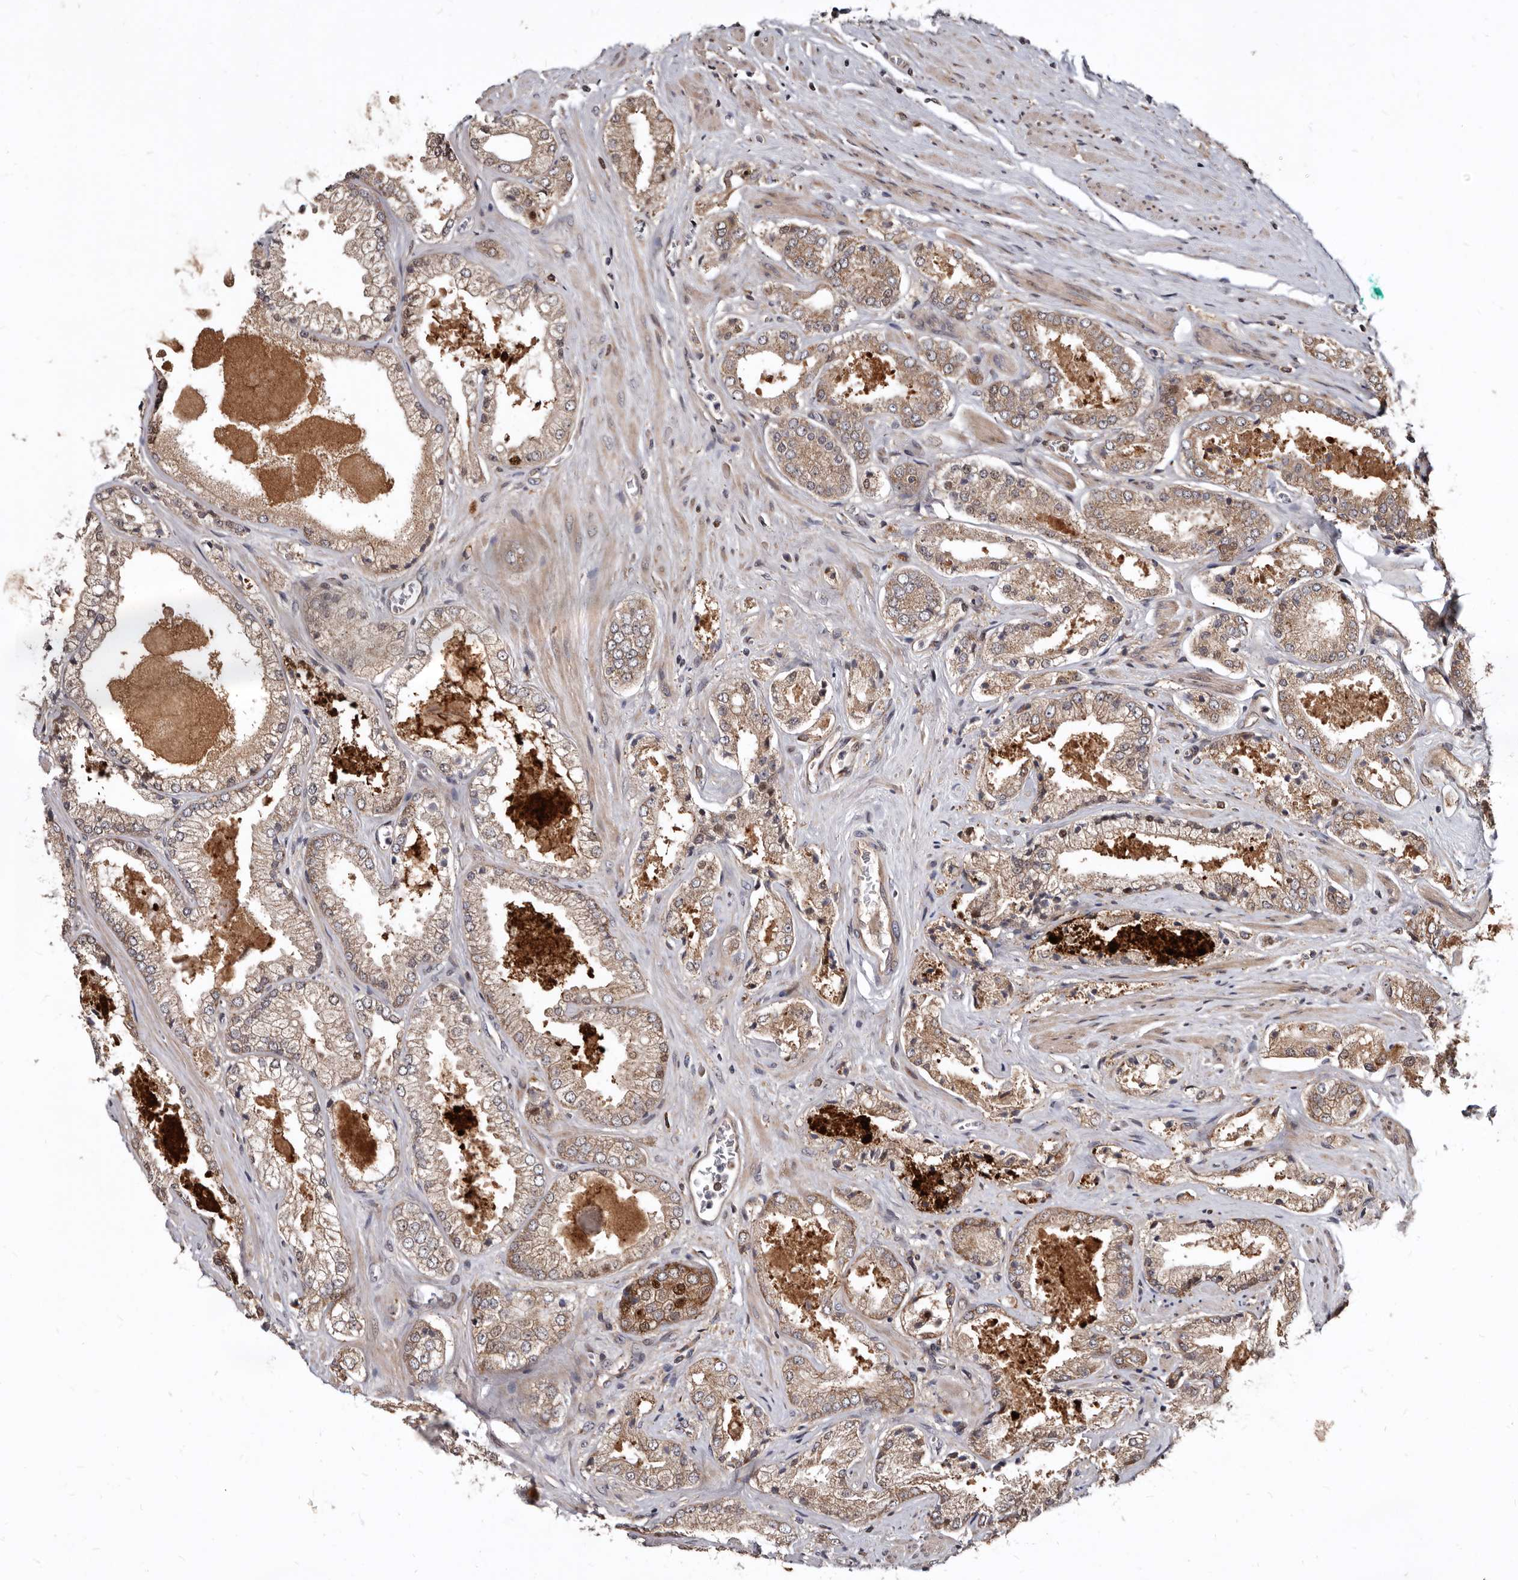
{"staining": {"intensity": "weak", "quantity": ">75%", "location": "cytoplasmic/membranous"}, "tissue": "prostate cancer", "cell_type": "Tumor cells", "image_type": "cancer", "snomed": [{"axis": "morphology", "description": "Adenocarcinoma, High grade"}, {"axis": "topography", "description": "Prostate"}], "caption": "A high-resolution micrograph shows immunohistochemistry staining of prostate high-grade adenocarcinoma, which exhibits weak cytoplasmic/membranous staining in about >75% of tumor cells.", "gene": "WEE2", "patient": {"sex": "male", "age": 58}}